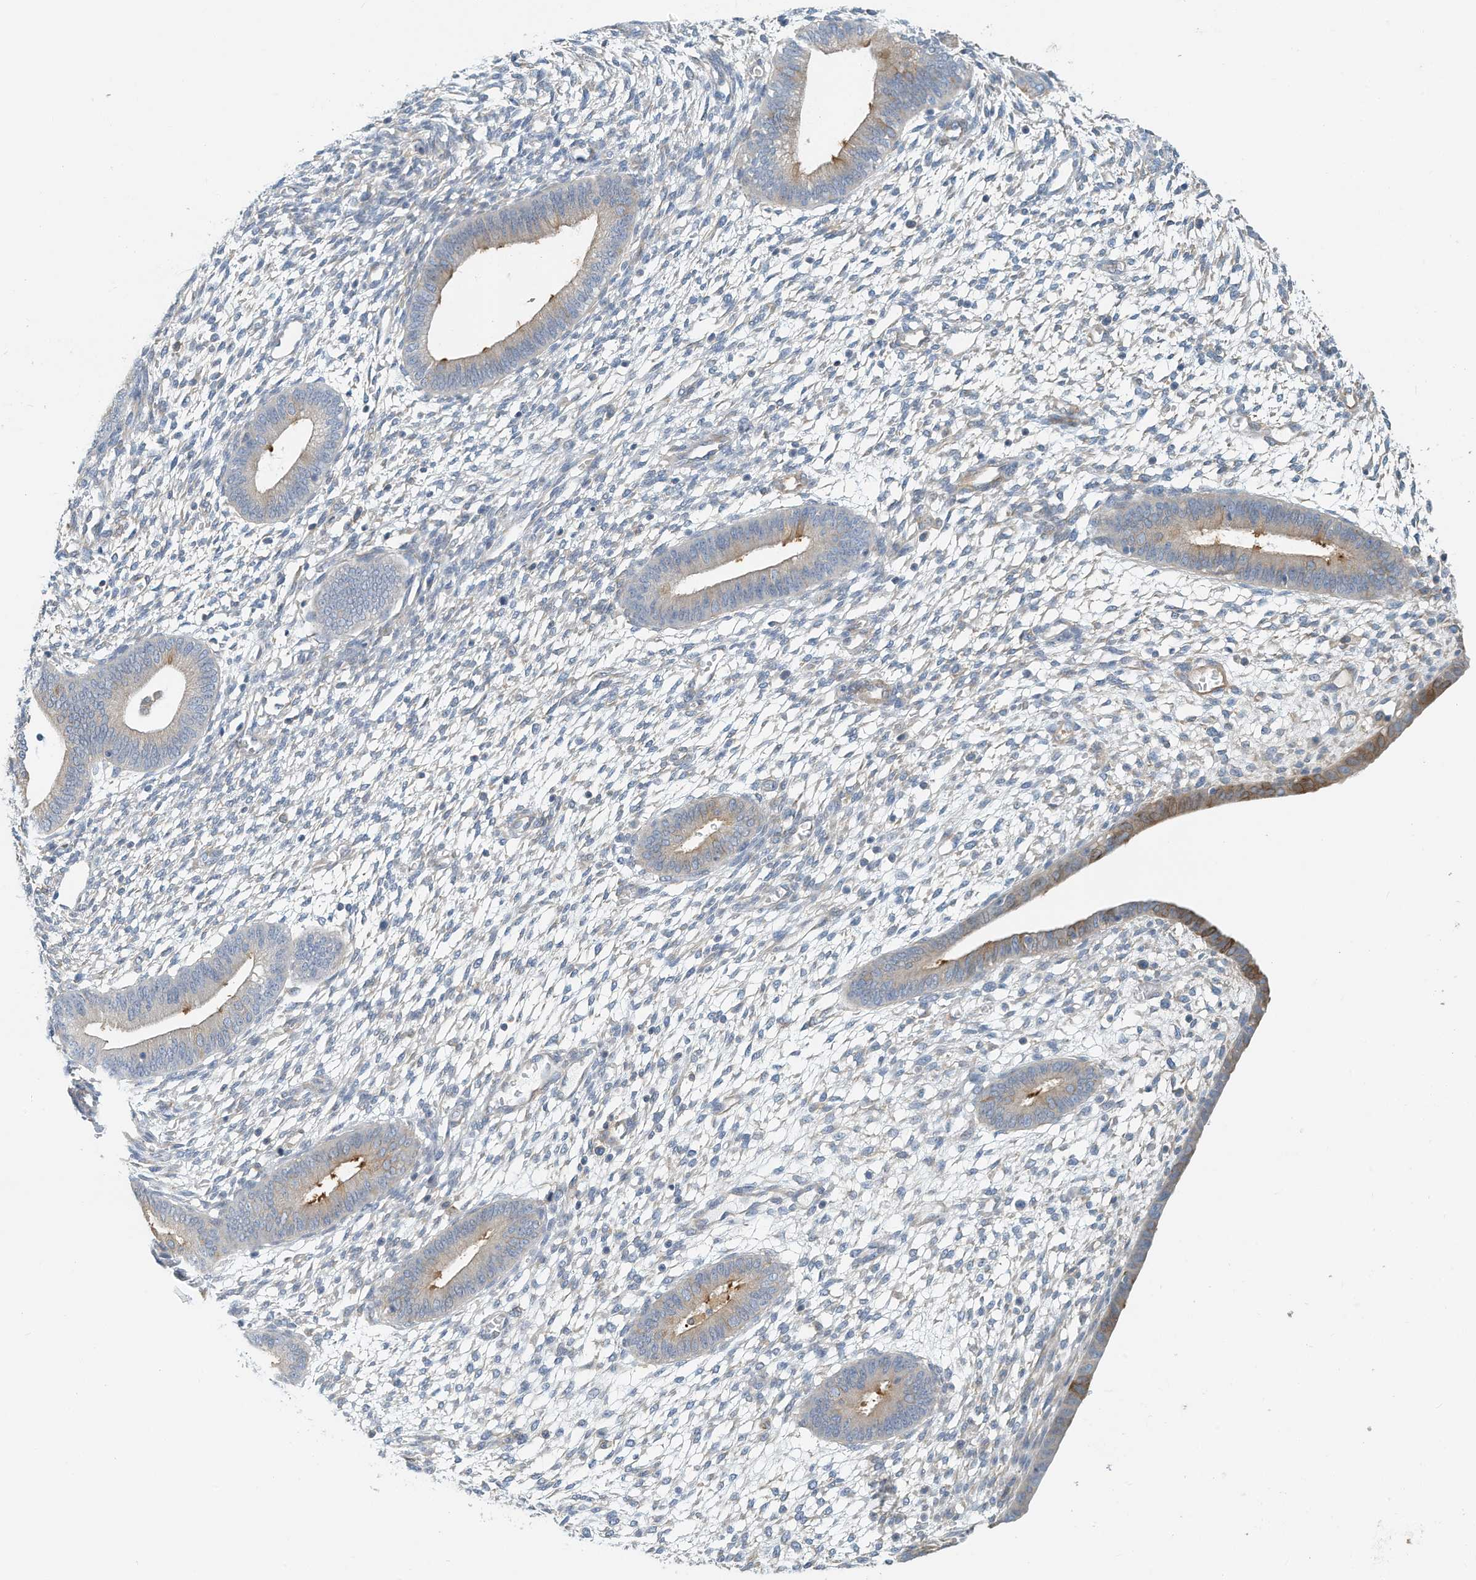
{"staining": {"intensity": "negative", "quantity": "none", "location": "none"}, "tissue": "endometrium", "cell_type": "Cells in endometrial stroma", "image_type": "normal", "snomed": [{"axis": "morphology", "description": "Normal tissue, NOS"}, {"axis": "topography", "description": "Endometrium"}], "caption": "This is a histopathology image of IHC staining of unremarkable endometrium, which shows no positivity in cells in endometrial stroma. (Immunohistochemistry, brightfield microscopy, high magnification).", "gene": "MICAL1", "patient": {"sex": "female", "age": 46}}